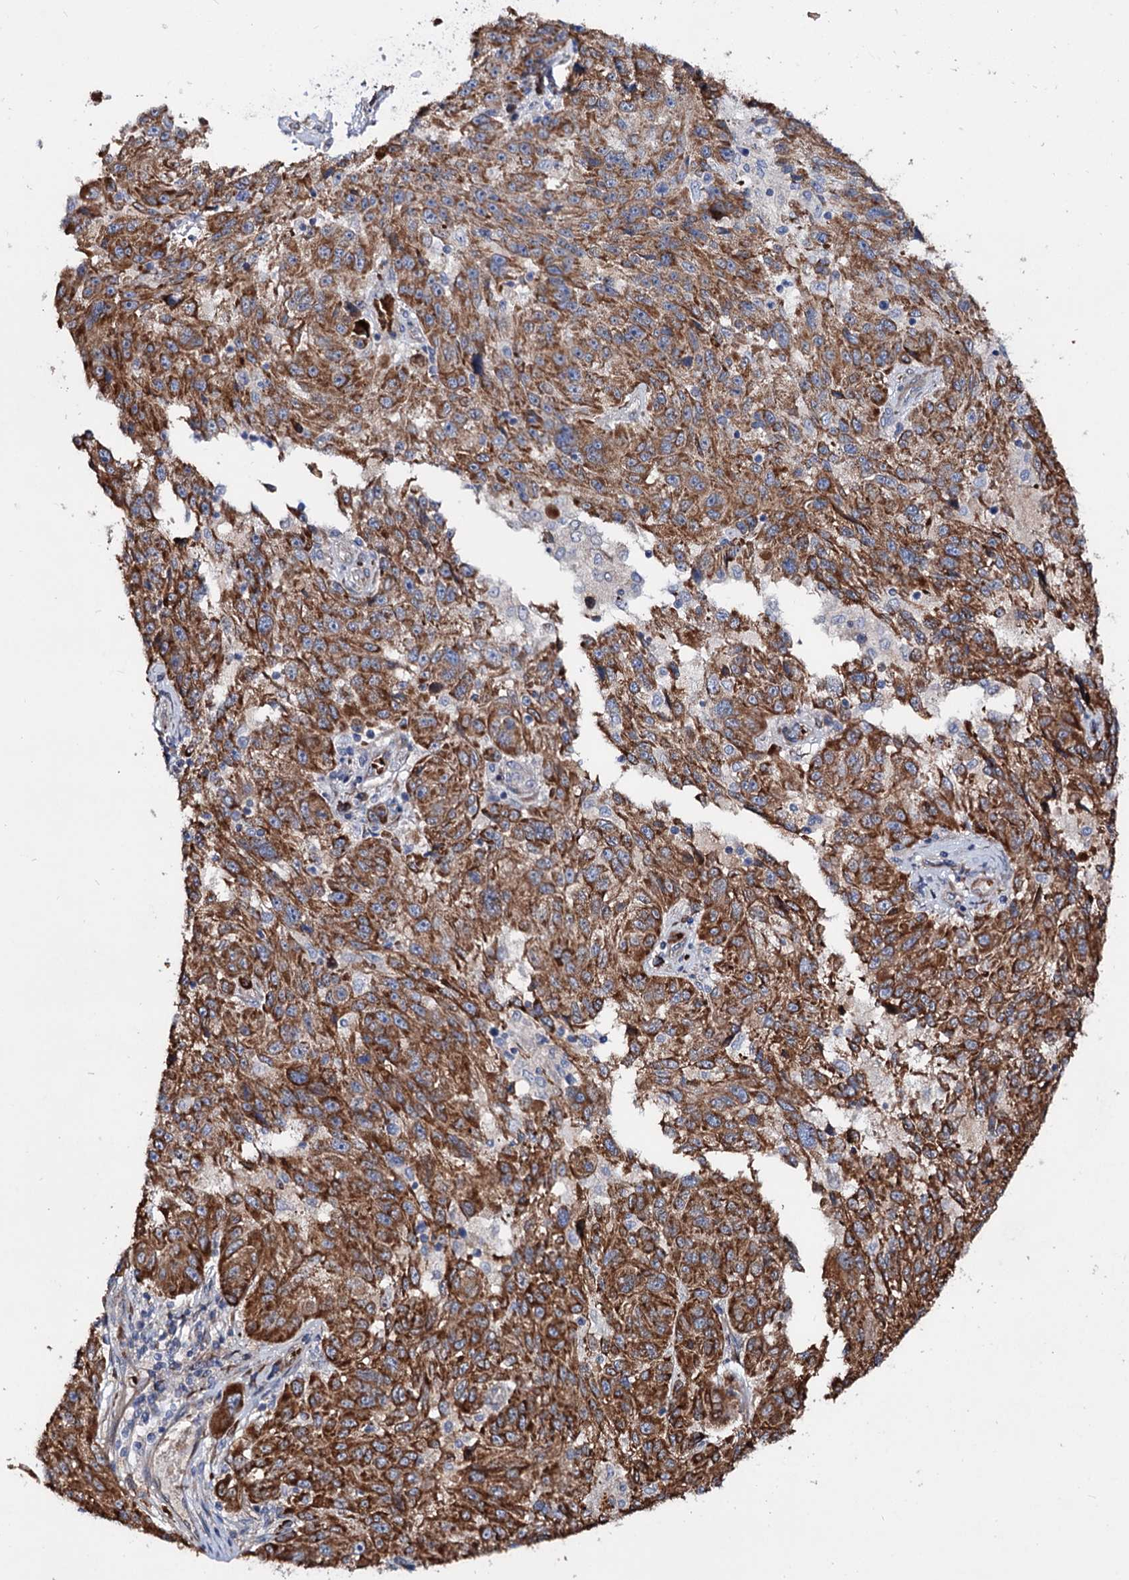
{"staining": {"intensity": "strong", "quantity": ">75%", "location": "cytoplasmic/membranous"}, "tissue": "melanoma", "cell_type": "Tumor cells", "image_type": "cancer", "snomed": [{"axis": "morphology", "description": "Malignant melanoma, NOS"}, {"axis": "topography", "description": "Skin"}], "caption": "Immunohistochemistry (IHC) photomicrograph of neoplastic tissue: malignant melanoma stained using immunohistochemistry (IHC) exhibits high levels of strong protein expression localized specifically in the cytoplasmic/membranous of tumor cells, appearing as a cytoplasmic/membranous brown color.", "gene": "PTDSS2", "patient": {"sex": "male", "age": 53}}